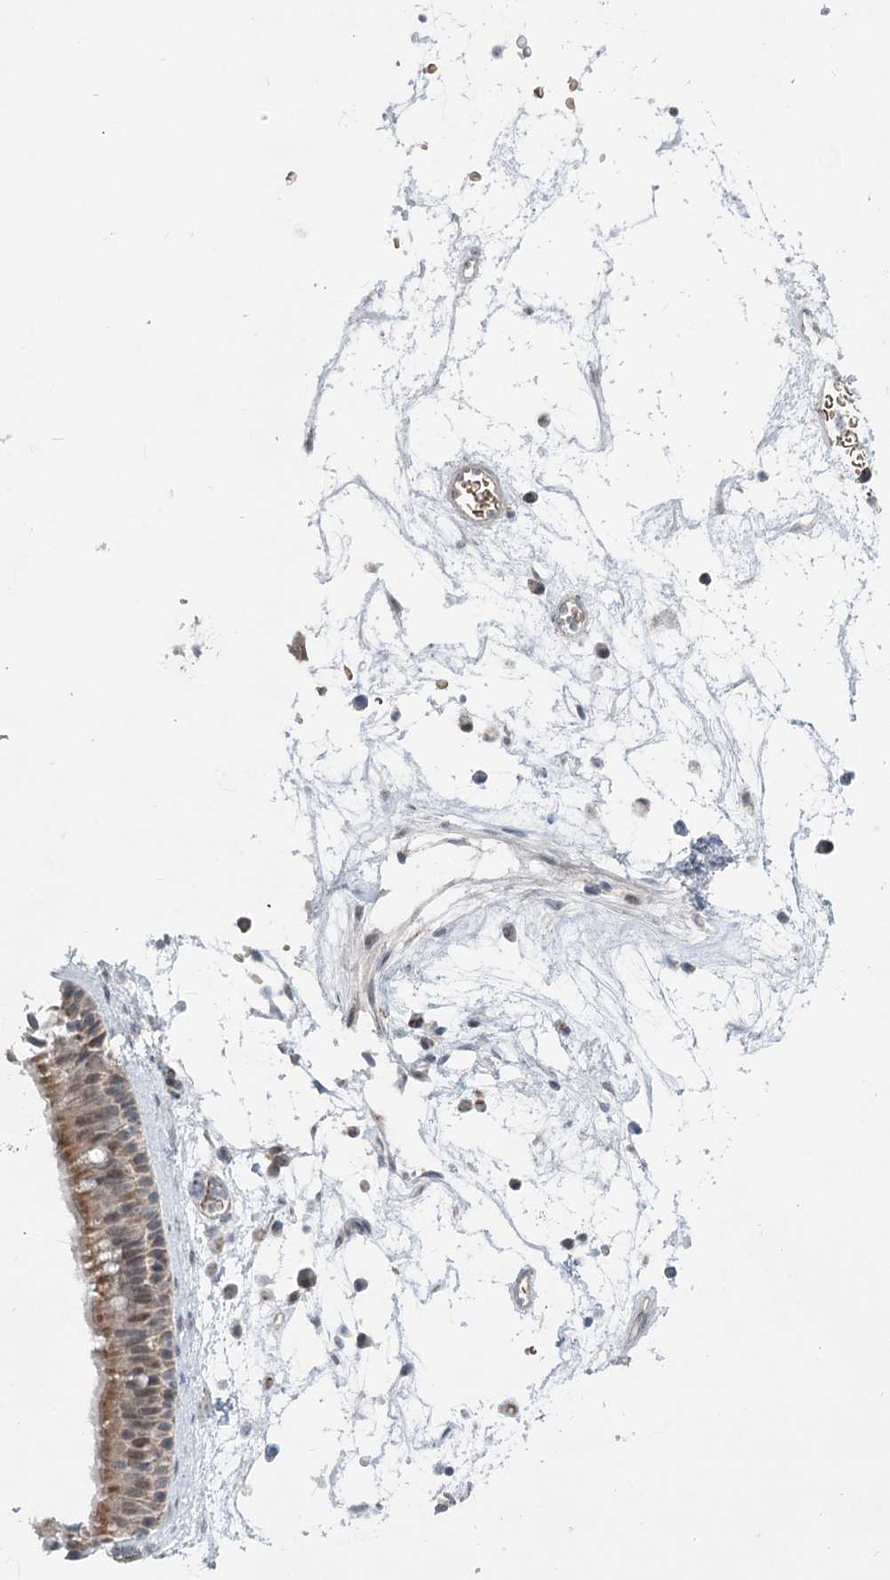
{"staining": {"intensity": "moderate", "quantity": "25%-75%", "location": "cytoplasmic/membranous"}, "tissue": "nasopharynx", "cell_type": "Respiratory epithelial cells", "image_type": "normal", "snomed": [{"axis": "morphology", "description": "Normal tissue, NOS"}, {"axis": "morphology", "description": "Inflammation, NOS"}, {"axis": "morphology", "description": "Malignant melanoma, Metastatic site"}, {"axis": "topography", "description": "Nasopharynx"}], "caption": "Approximately 25%-75% of respiratory epithelial cells in normal human nasopharynx show moderate cytoplasmic/membranous protein expression as visualized by brown immunohistochemical staining.", "gene": "MTG1", "patient": {"sex": "male", "age": 70}}